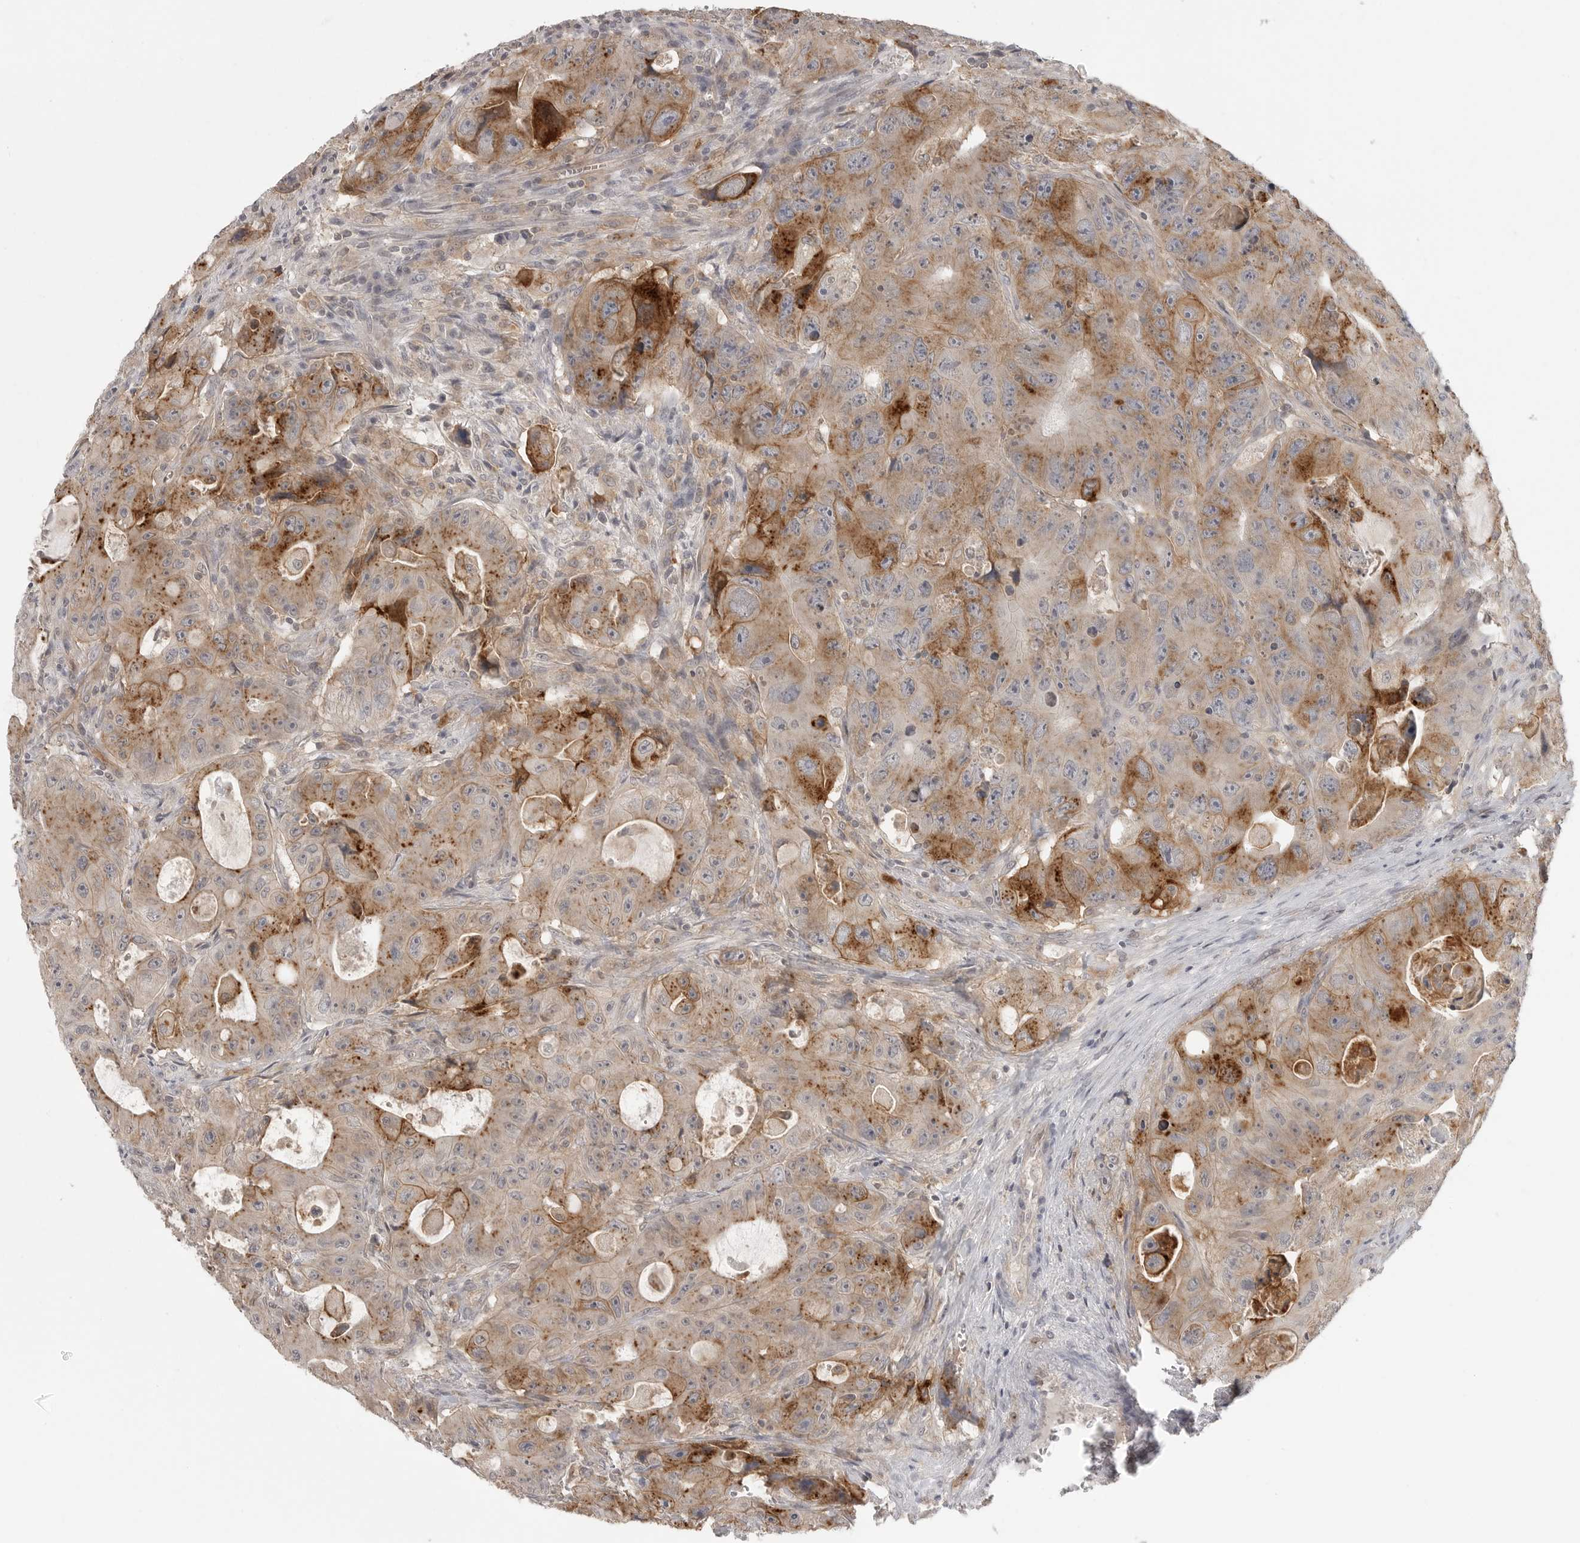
{"staining": {"intensity": "moderate", "quantity": "25%-75%", "location": "cytoplasmic/membranous"}, "tissue": "colorectal cancer", "cell_type": "Tumor cells", "image_type": "cancer", "snomed": [{"axis": "morphology", "description": "Adenocarcinoma, NOS"}, {"axis": "topography", "description": "Colon"}], "caption": "An immunohistochemistry photomicrograph of tumor tissue is shown. Protein staining in brown labels moderate cytoplasmic/membranous positivity in adenocarcinoma (colorectal) within tumor cells. (IHC, brightfield microscopy, high magnification).", "gene": "IFNGR1", "patient": {"sex": "female", "age": 46}}